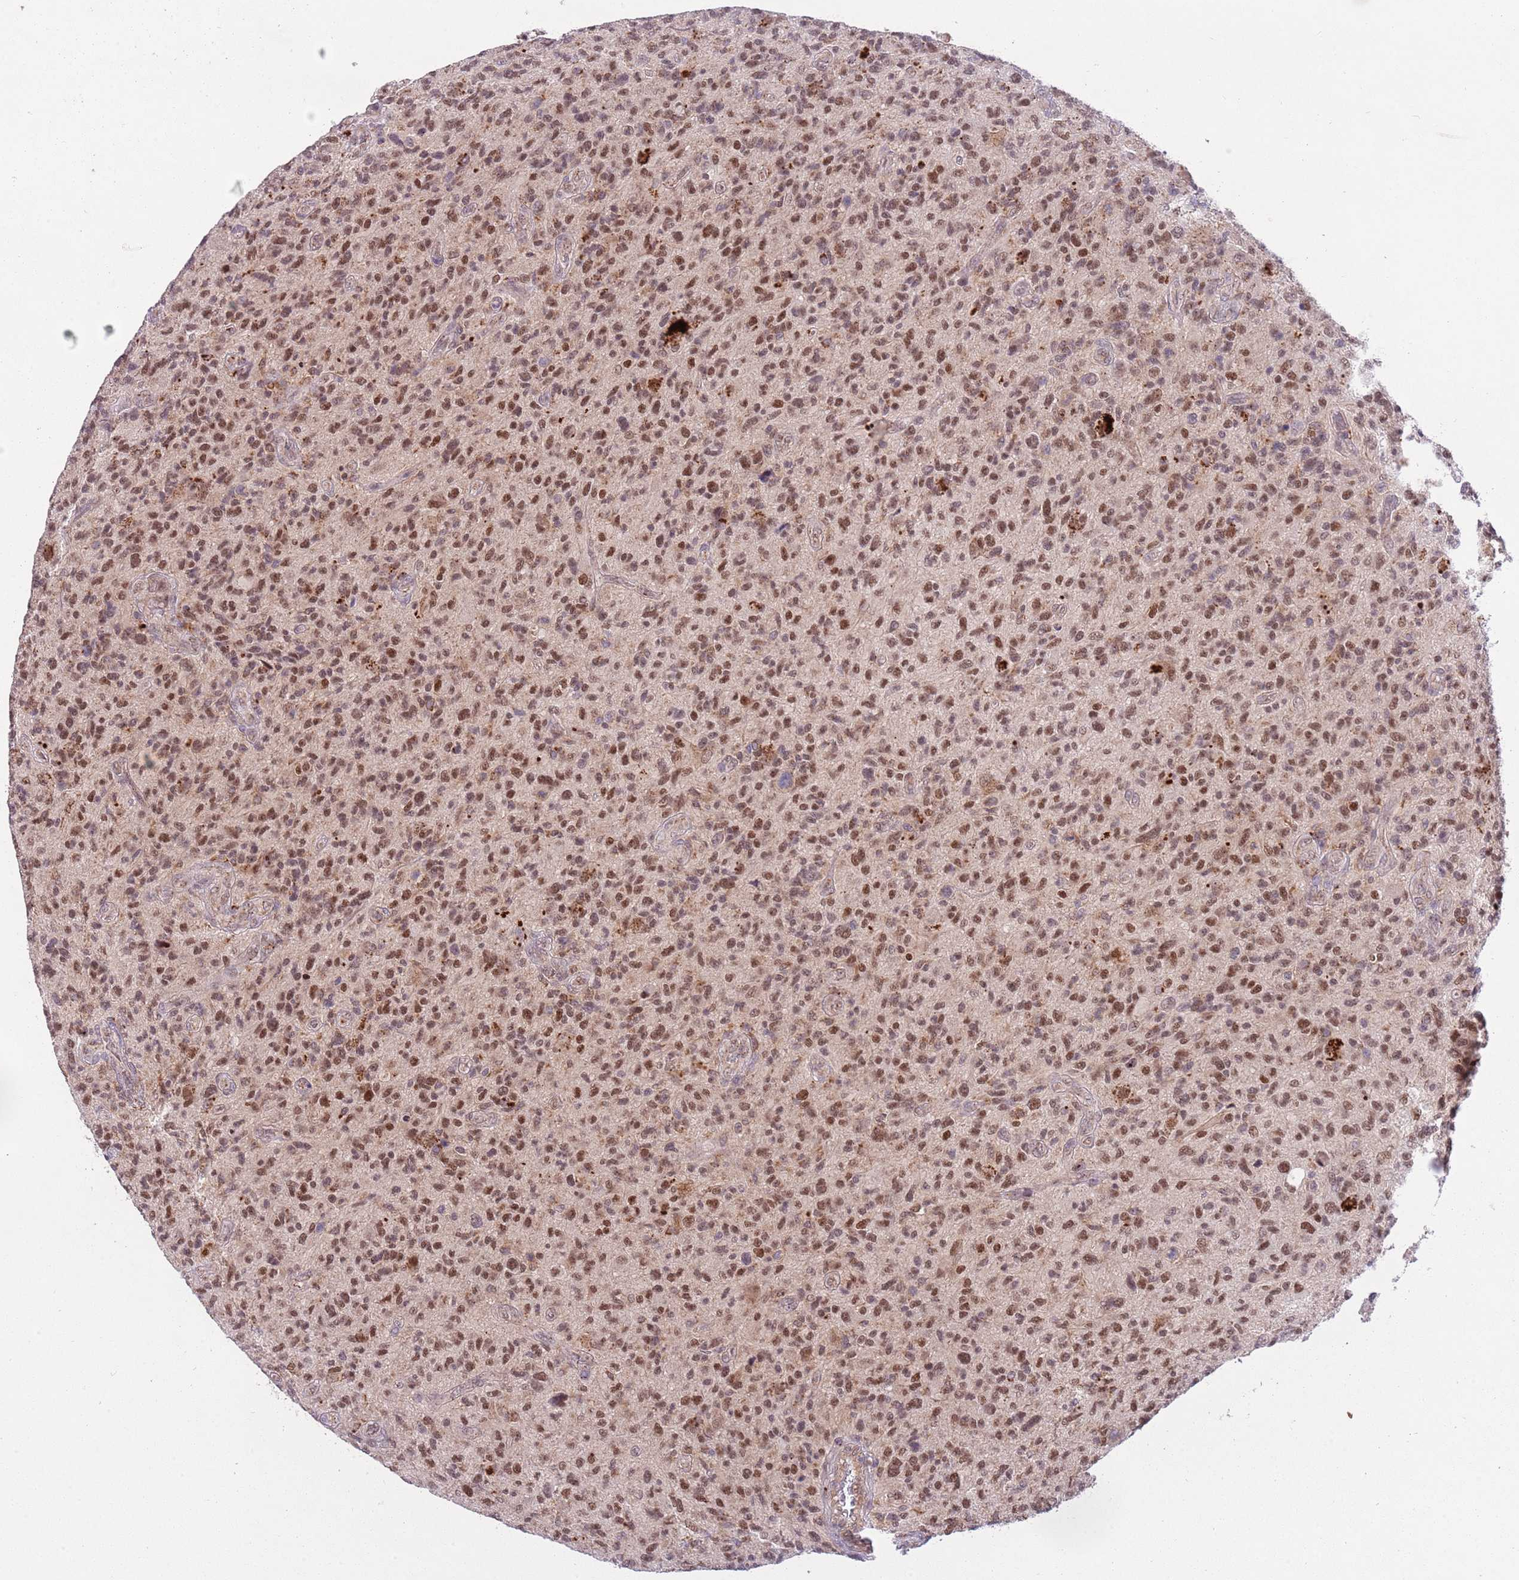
{"staining": {"intensity": "moderate", "quantity": ">75%", "location": "nuclear"}, "tissue": "glioma", "cell_type": "Tumor cells", "image_type": "cancer", "snomed": [{"axis": "morphology", "description": "Glioma, malignant, High grade"}, {"axis": "topography", "description": "Brain"}], "caption": "High-grade glioma (malignant) stained with a protein marker exhibits moderate staining in tumor cells.", "gene": "TRIM27", "patient": {"sex": "male", "age": 47}}